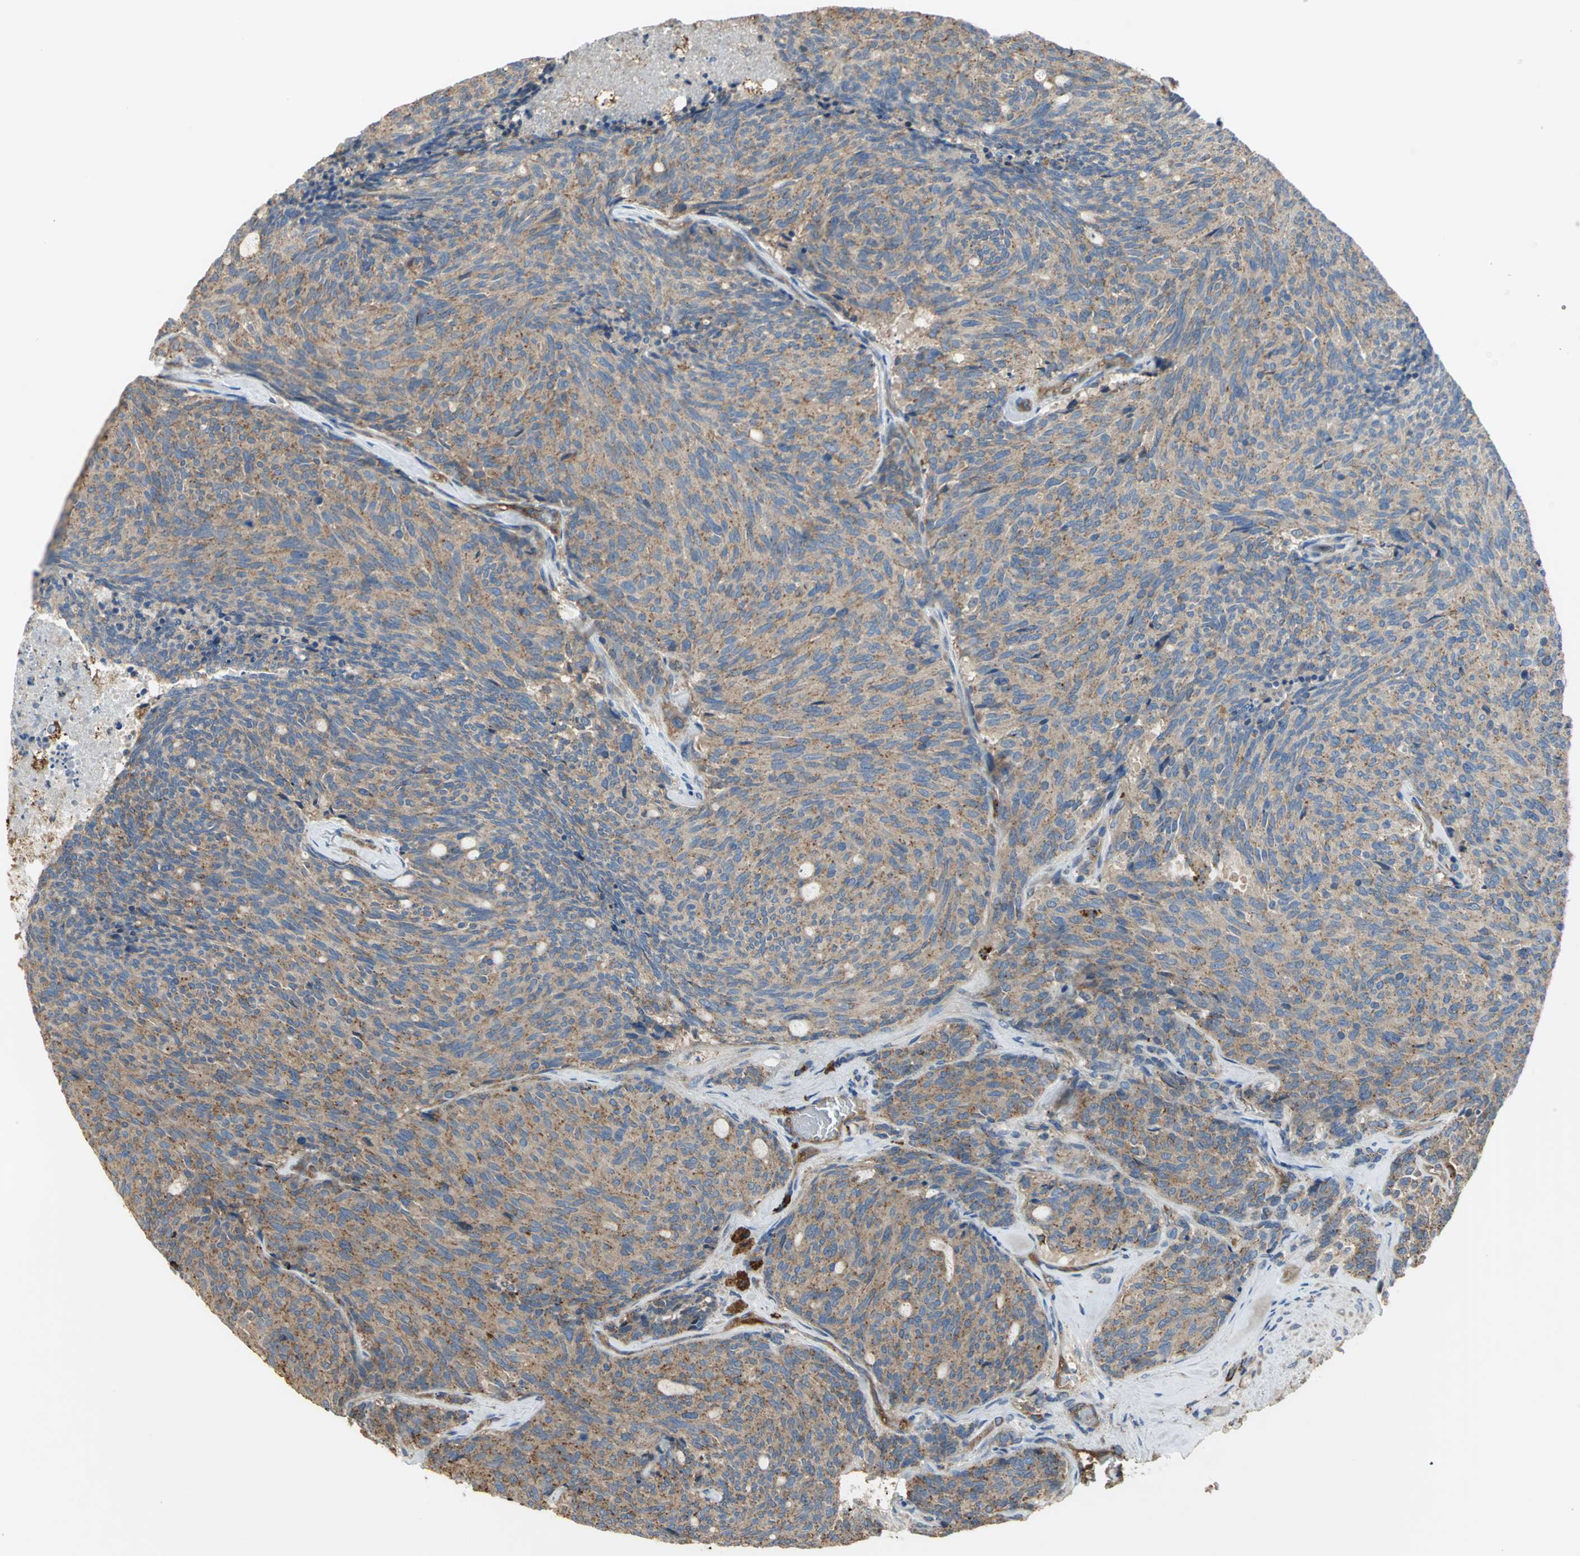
{"staining": {"intensity": "weak", "quantity": ">75%", "location": "cytoplasmic/membranous"}, "tissue": "carcinoid", "cell_type": "Tumor cells", "image_type": "cancer", "snomed": [{"axis": "morphology", "description": "Carcinoid, malignant, NOS"}, {"axis": "topography", "description": "Pancreas"}], "caption": "Immunohistochemistry (IHC) of human carcinoid displays low levels of weak cytoplasmic/membranous expression in about >75% of tumor cells. The staining was performed using DAB (3,3'-diaminobenzidine) to visualize the protein expression in brown, while the nuclei were stained in blue with hematoxylin (Magnification: 20x).", "gene": "DIAPH2", "patient": {"sex": "female", "age": 54}}